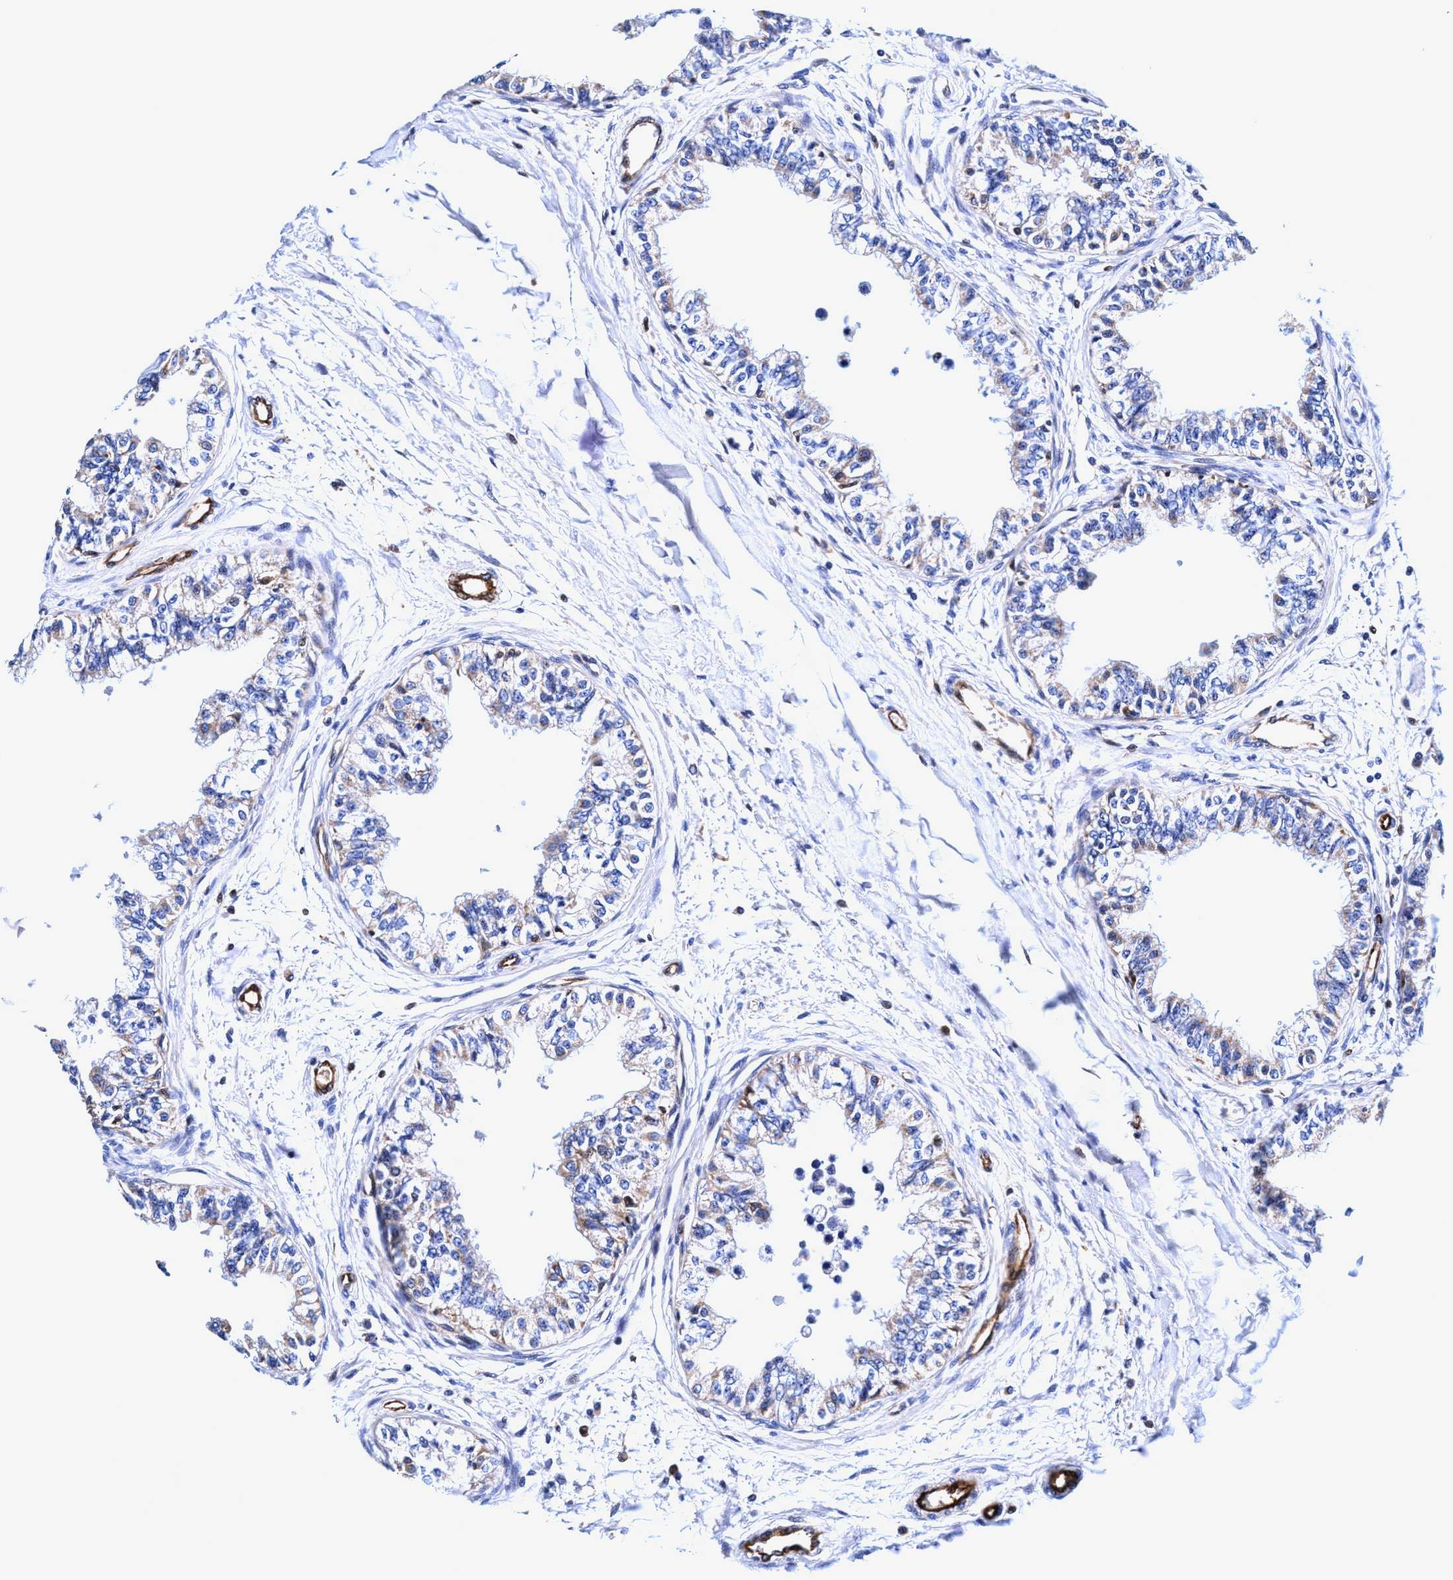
{"staining": {"intensity": "weak", "quantity": "<25%", "location": "cytoplasmic/membranous"}, "tissue": "epididymis", "cell_type": "Glandular cells", "image_type": "normal", "snomed": [{"axis": "morphology", "description": "Normal tissue, NOS"}, {"axis": "morphology", "description": "Adenocarcinoma, metastatic, NOS"}, {"axis": "topography", "description": "Testis"}, {"axis": "topography", "description": "Epididymis"}], "caption": "DAB (3,3'-diaminobenzidine) immunohistochemical staining of benign human epididymis demonstrates no significant staining in glandular cells. (Brightfield microscopy of DAB immunohistochemistry at high magnification).", "gene": "UBALD2", "patient": {"sex": "male", "age": 26}}